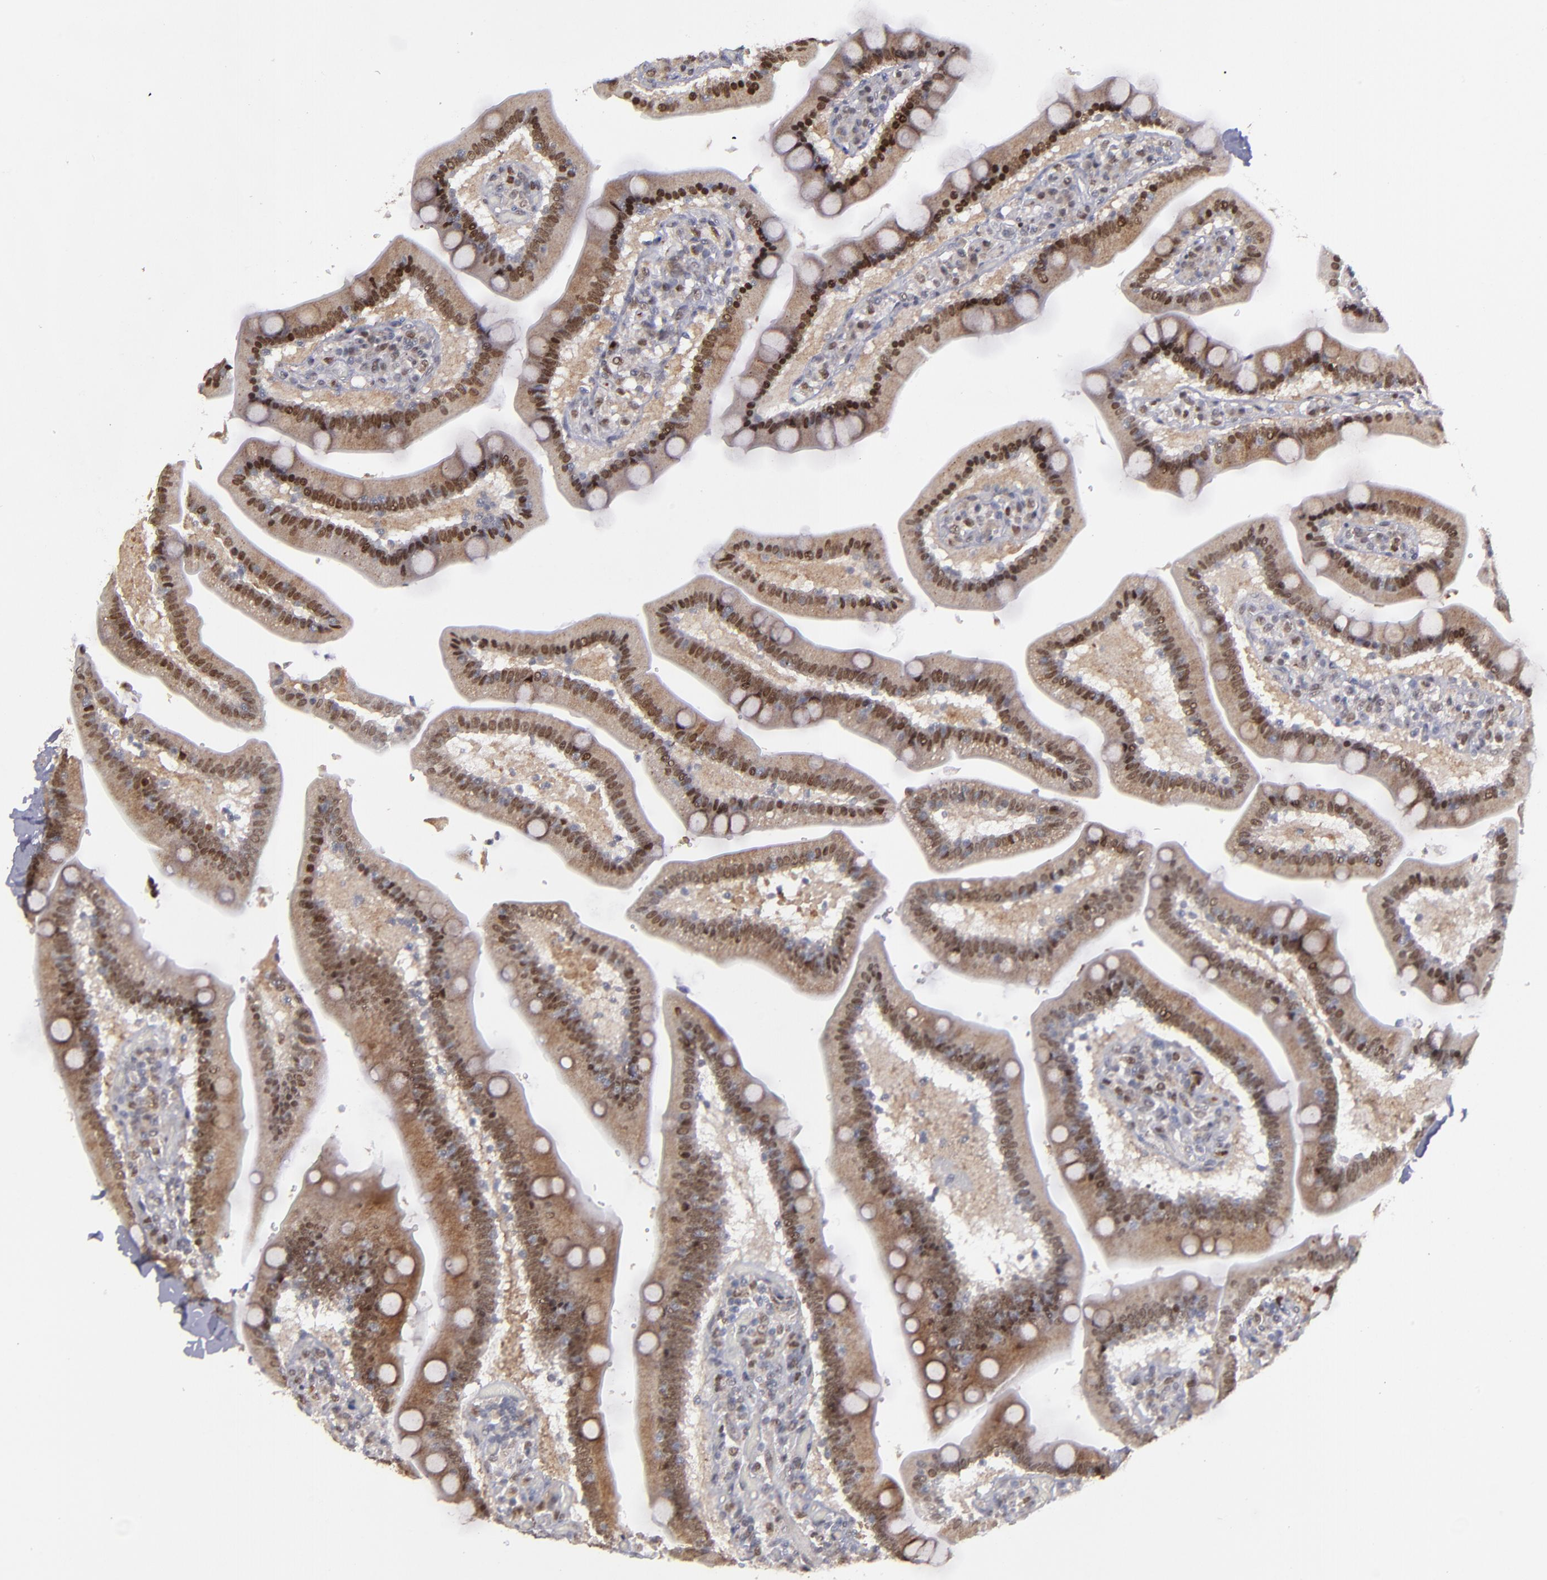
{"staining": {"intensity": "strong", "quantity": ">75%", "location": "cytoplasmic/membranous,nuclear"}, "tissue": "duodenum", "cell_type": "Glandular cells", "image_type": "normal", "snomed": [{"axis": "morphology", "description": "Normal tissue, NOS"}, {"axis": "topography", "description": "Duodenum"}], "caption": "Glandular cells display high levels of strong cytoplasmic/membranous,nuclear staining in approximately >75% of cells in unremarkable human duodenum.", "gene": "RREB1", "patient": {"sex": "male", "age": 66}}